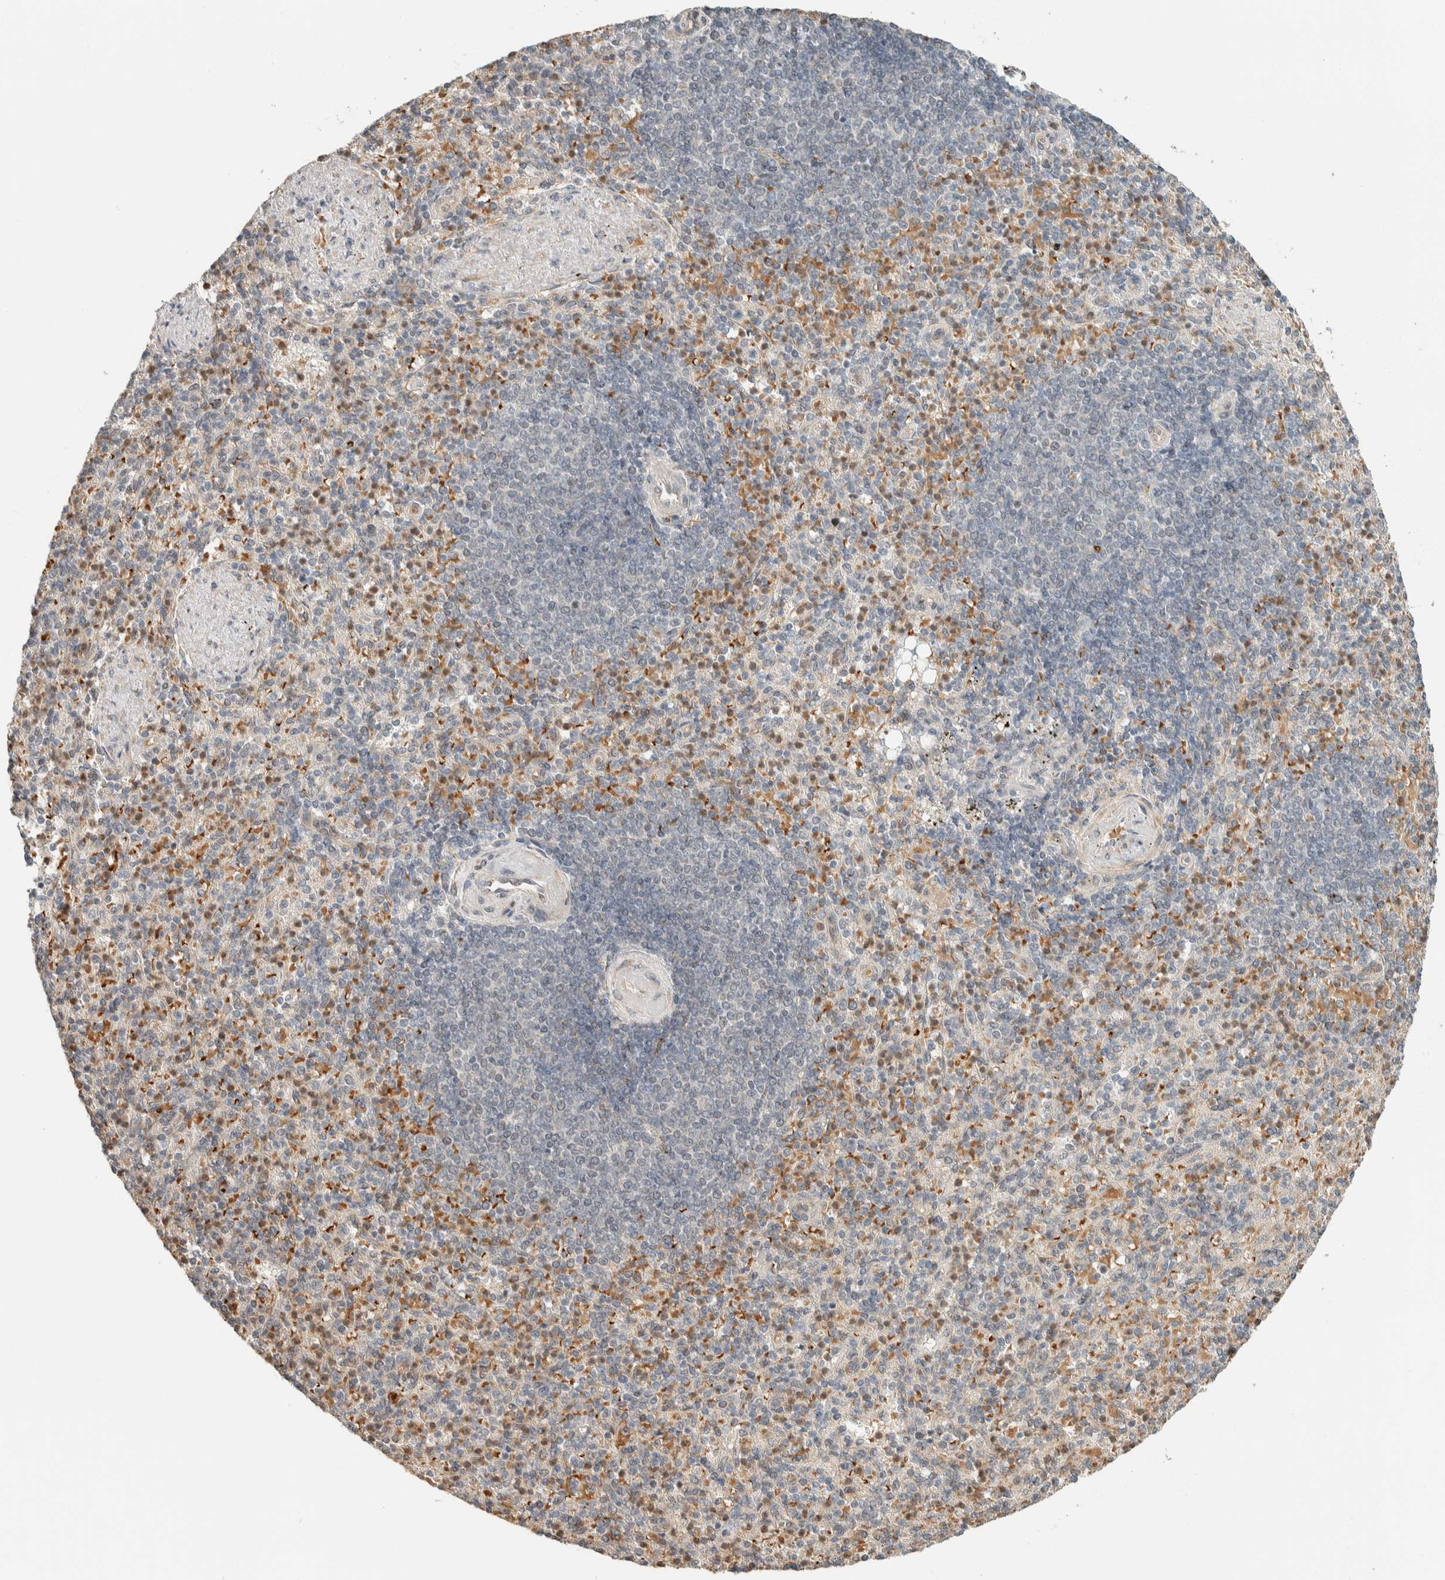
{"staining": {"intensity": "moderate", "quantity": ">75%", "location": "cytoplasmic/membranous"}, "tissue": "spleen", "cell_type": "Cells in red pulp", "image_type": "normal", "snomed": [{"axis": "morphology", "description": "Normal tissue, NOS"}, {"axis": "topography", "description": "Spleen"}], "caption": "A high-resolution histopathology image shows immunohistochemistry (IHC) staining of normal spleen, which displays moderate cytoplasmic/membranous positivity in approximately >75% of cells in red pulp.", "gene": "ZBTB2", "patient": {"sex": "female", "age": 74}}